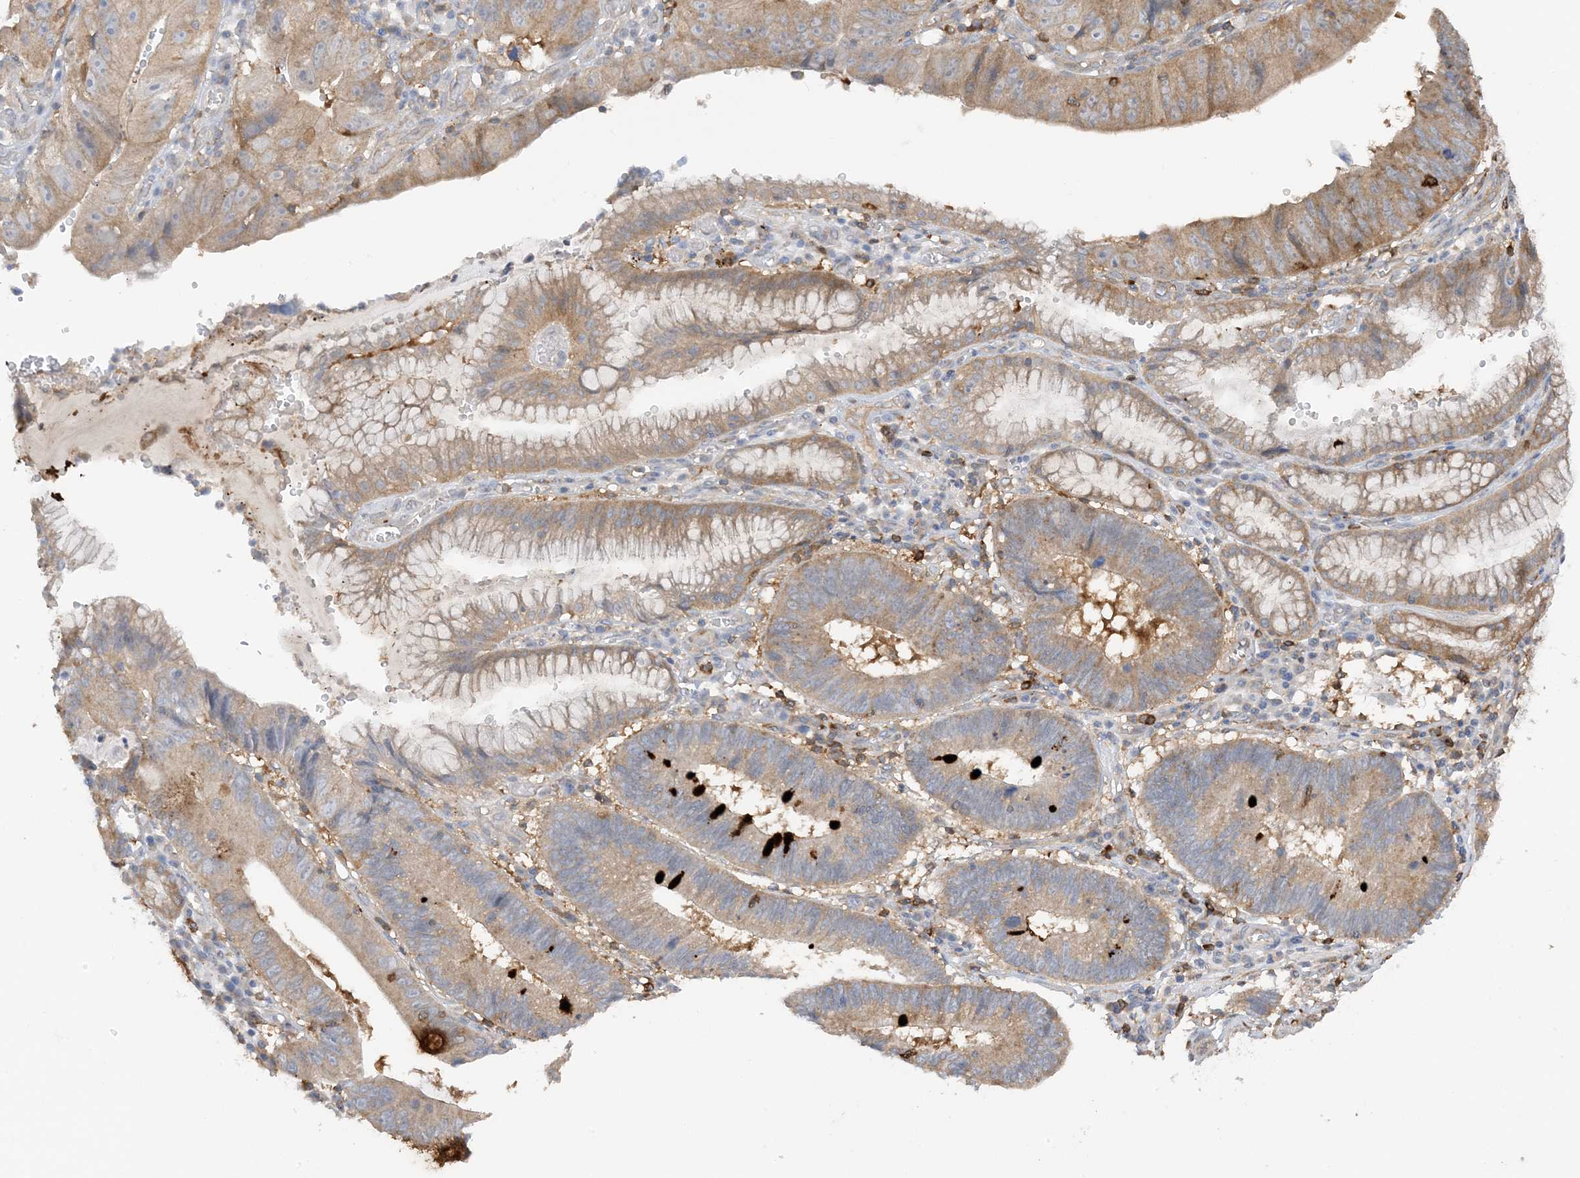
{"staining": {"intensity": "moderate", "quantity": "25%-75%", "location": "cytoplasmic/membranous"}, "tissue": "stomach cancer", "cell_type": "Tumor cells", "image_type": "cancer", "snomed": [{"axis": "morphology", "description": "Adenocarcinoma, NOS"}, {"axis": "topography", "description": "Stomach"}], "caption": "Approximately 25%-75% of tumor cells in human stomach cancer demonstrate moderate cytoplasmic/membranous protein positivity as visualized by brown immunohistochemical staining.", "gene": "PHACTR2", "patient": {"sex": "male", "age": 59}}